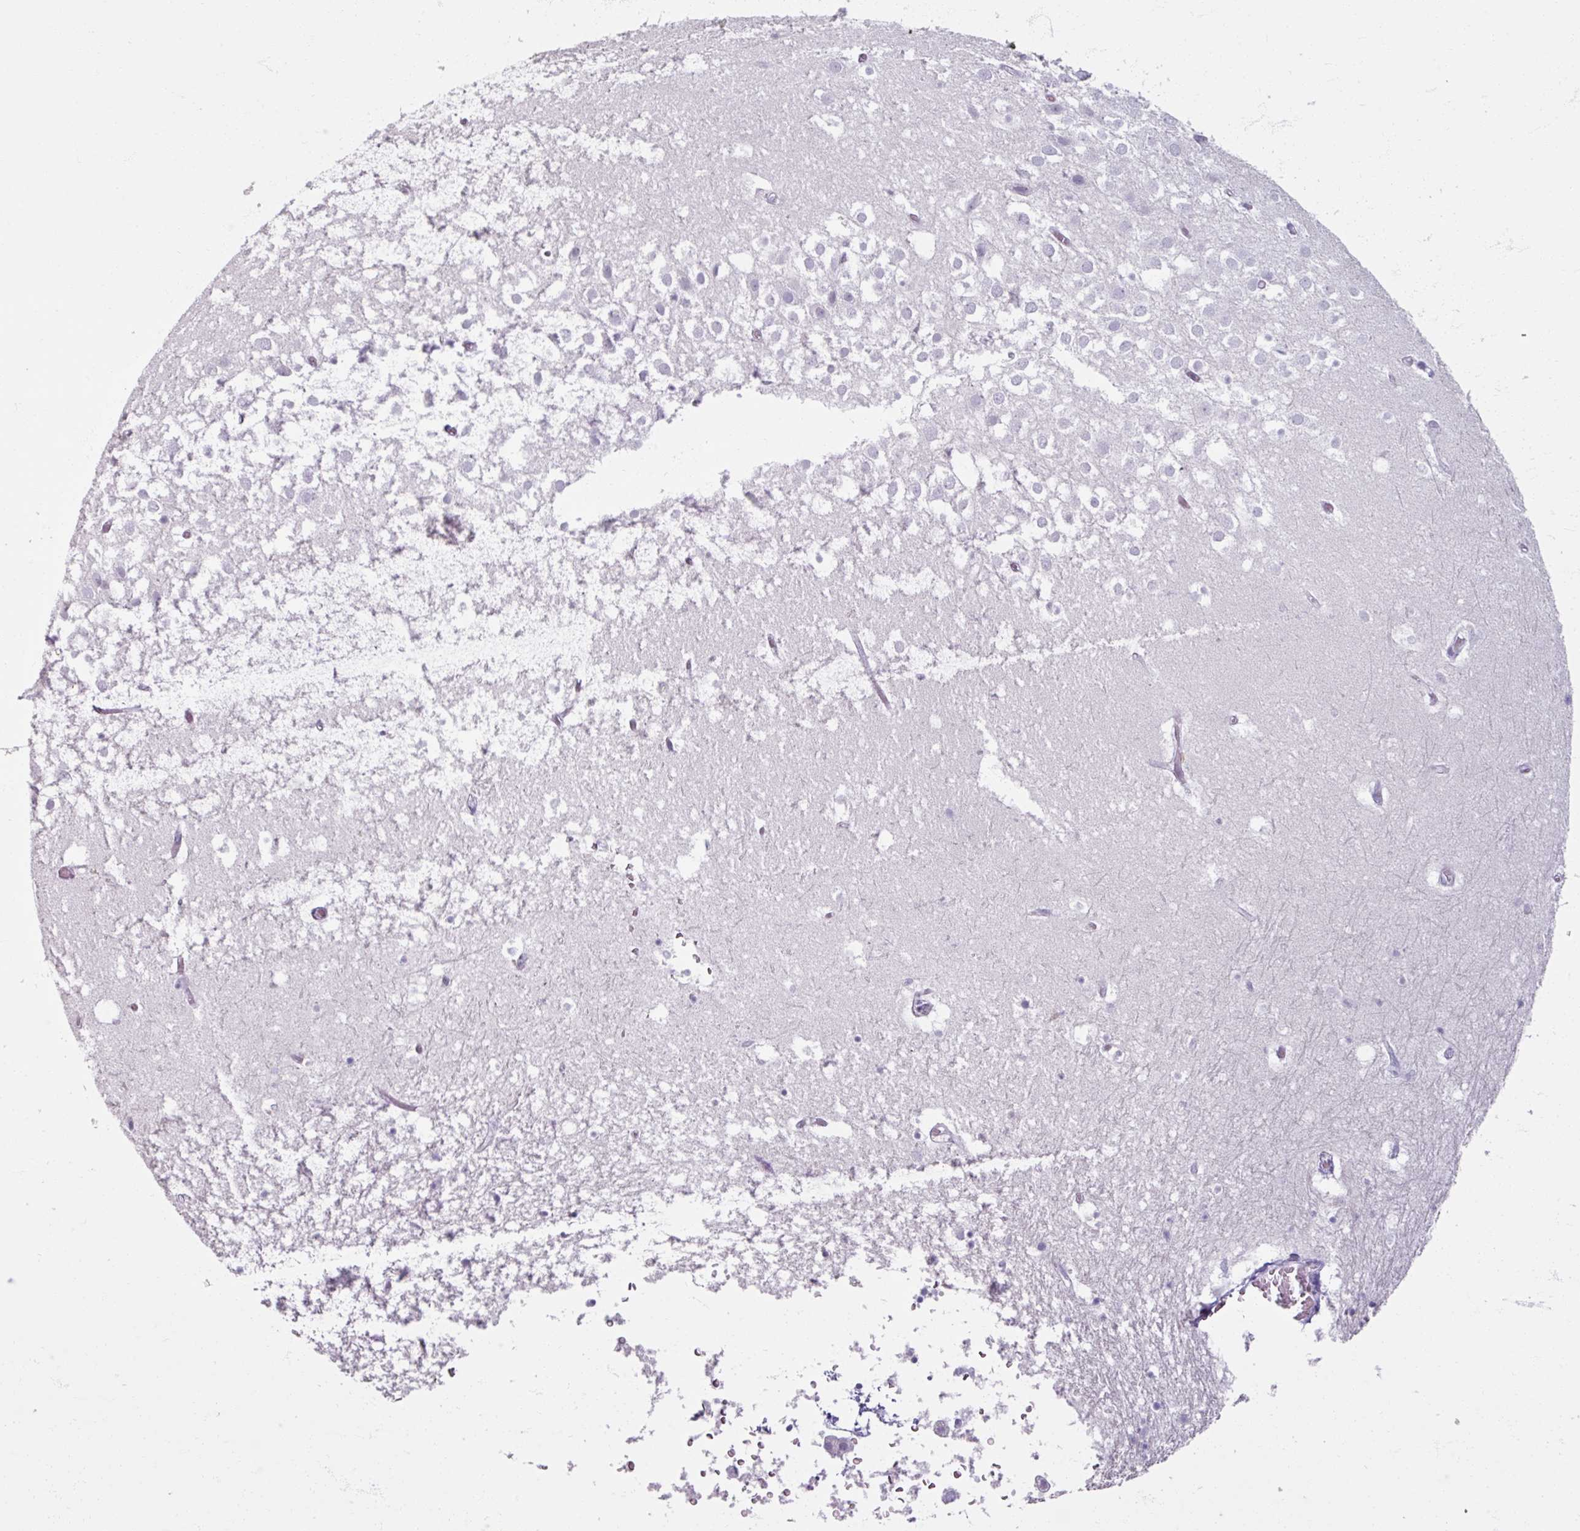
{"staining": {"intensity": "negative", "quantity": "none", "location": "none"}, "tissue": "hippocampus", "cell_type": "Glial cells", "image_type": "normal", "snomed": [{"axis": "morphology", "description": "Normal tissue, NOS"}, {"axis": "topography", "description": "Hippocampus"}], "caption": "A high-resolution histopathology image shows immunohistochemistry (IHC) staining of unremarkable hippocampus, which reveals no significant expression in glial cells.", "gene": "TG", "patient": {"sex": "female", "age": 52}}